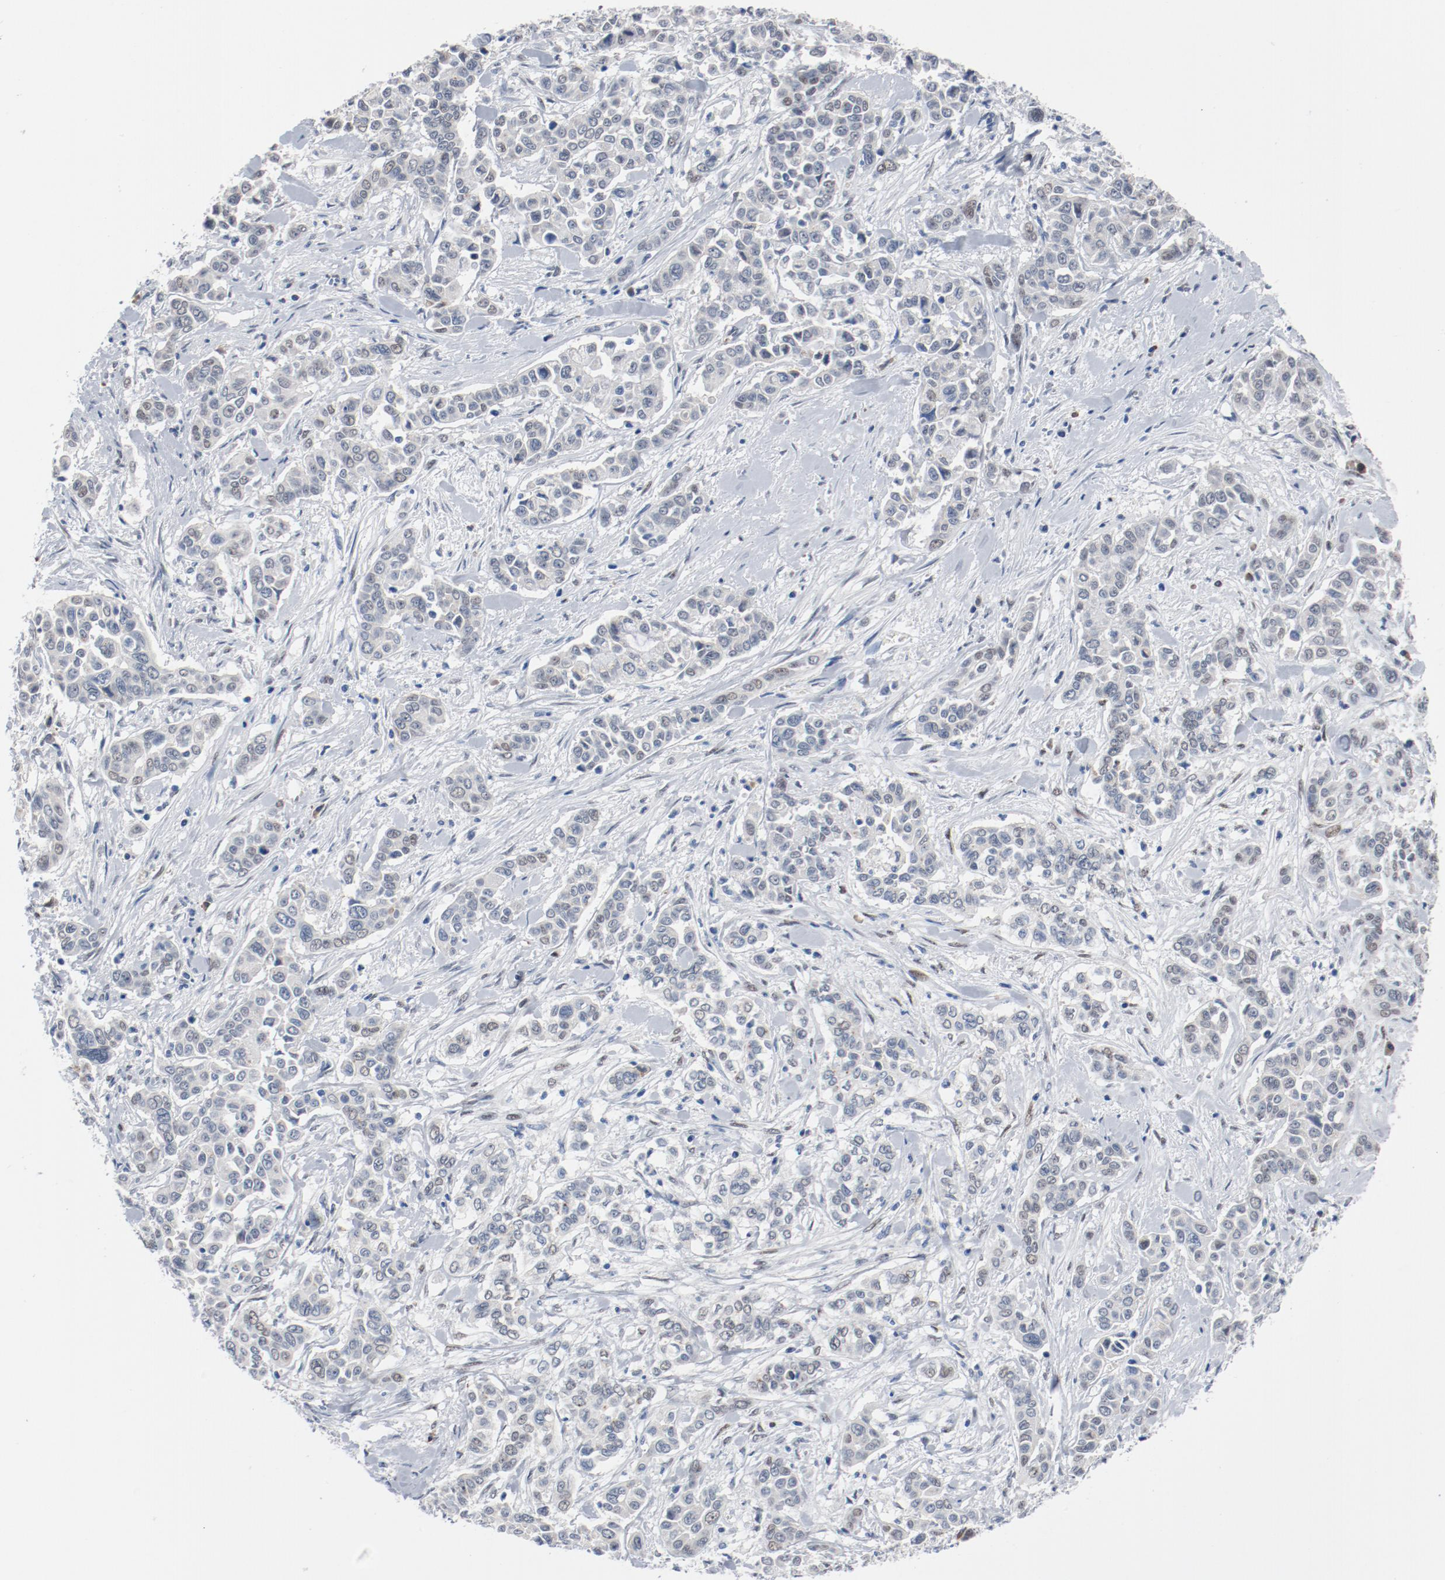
{"staining": {"intensity": "negative", "quantity": "none", "location": "none"}, "tissue": "pancreatic cancer", "cell_type": "Tumor cells", "image_type": "cancer", "snomed": [{"axis": "morphology", "description": "Adenocarcinoma, NOS"}, {"axis": "topography", "description": "Pancreas"}], "caption": "Pancreatic cancer (adenocarcinoma) was stained to show a protein in brown. There is no significant expression in tumor cells. (Stains: DAB (3,3'-diaminobenzidine) IHC with hematoxylin counter stain, Microscopy: brightfield microscopy at high magnification).", "gene": "FOXP1", "patient": {"sex": "female", "age": 52}}